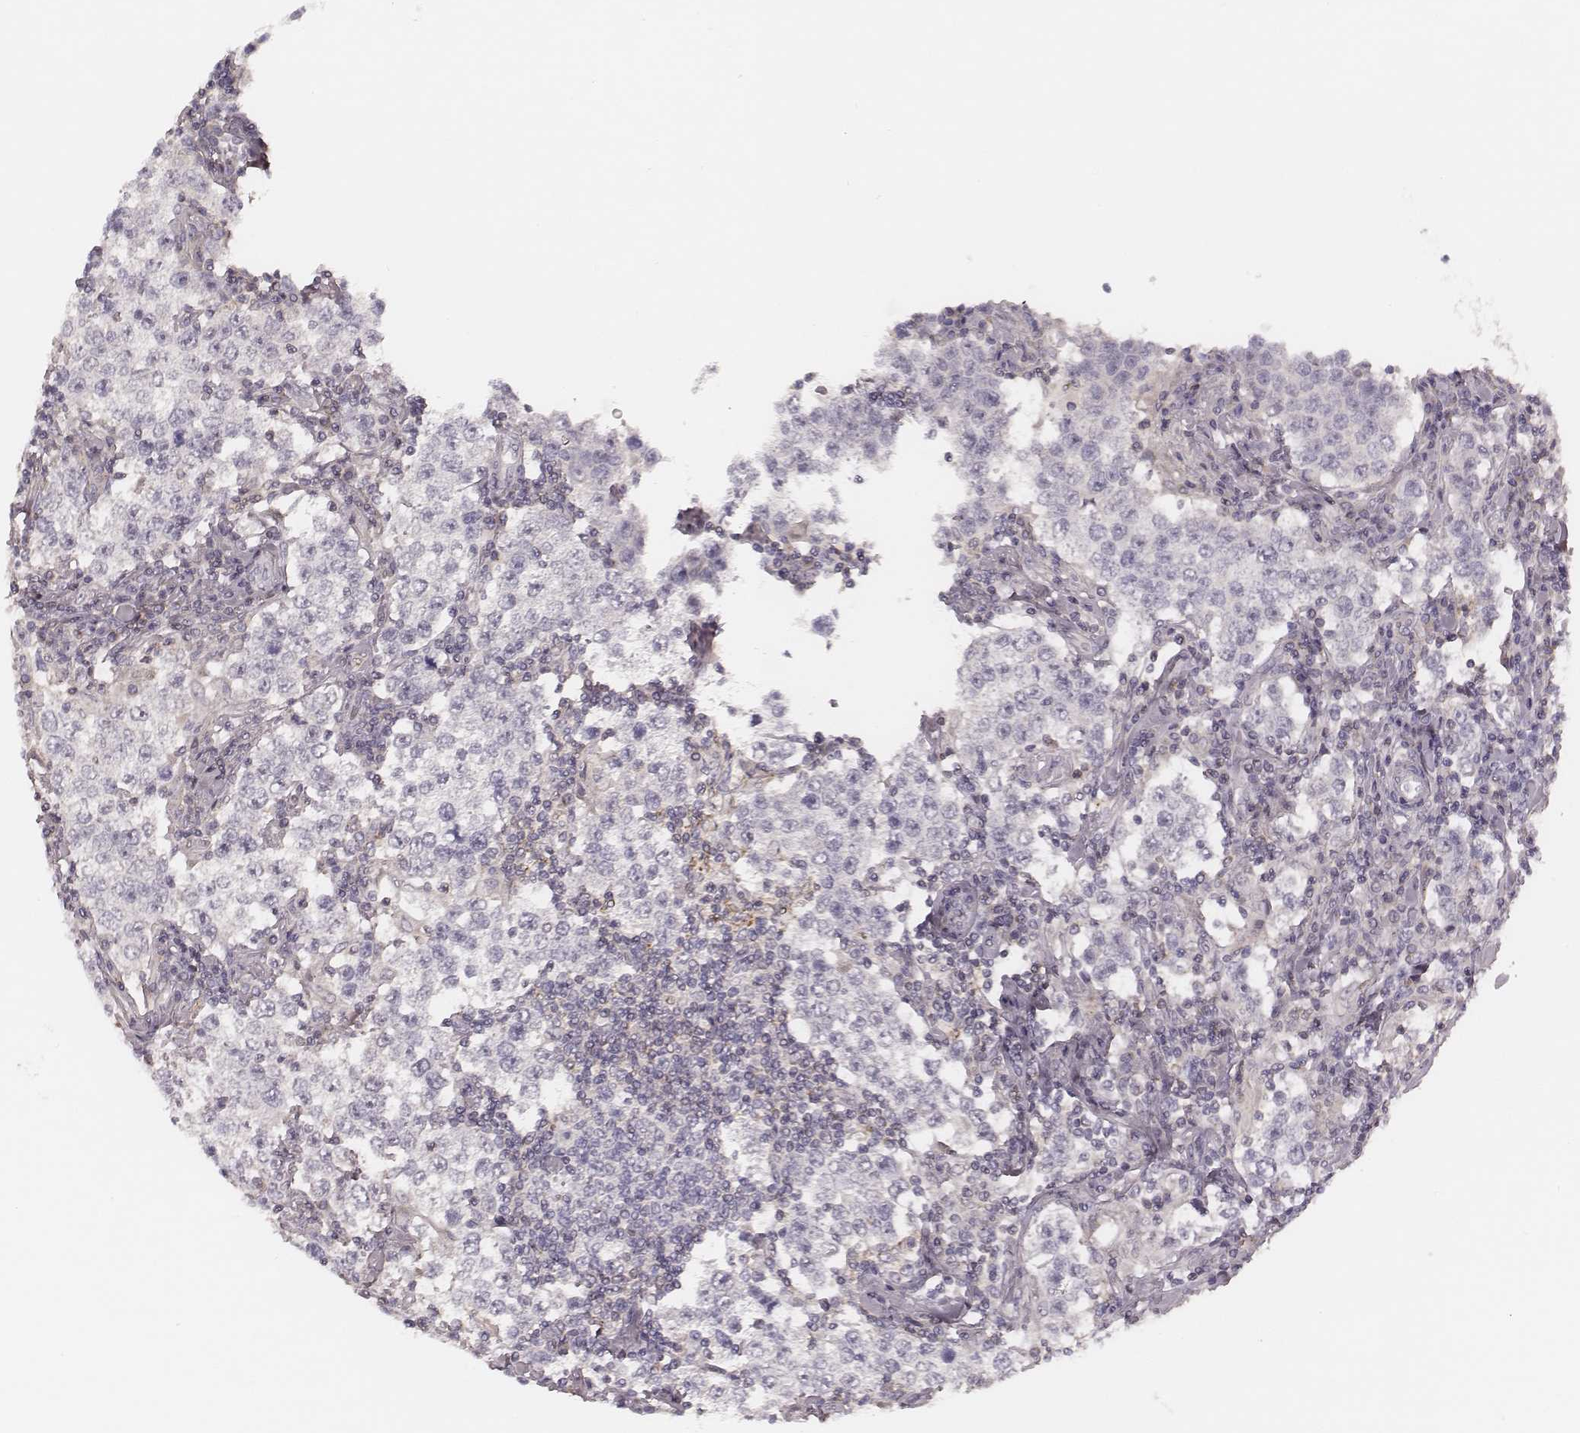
{"staining": {"intensity": "negative", "quantity": "none", "location": "none"}, "tissue": "testis cancer", "cell_type": "Tumor cells", "image_type": "cancer", "snomed": [{"axis": "morphology", "description": "Seminoma, NOS"}, {"axis": "morphology", "description": "Carcinoma, Embryonal, NOS"}, {"axis": "topography", "description": "Testis"}], "caption": "A histopathology image of human testis cancer is negative for staining in tumor cells.", "gene": "MSX1", "patient": {"sex": "male", "age": 41}}